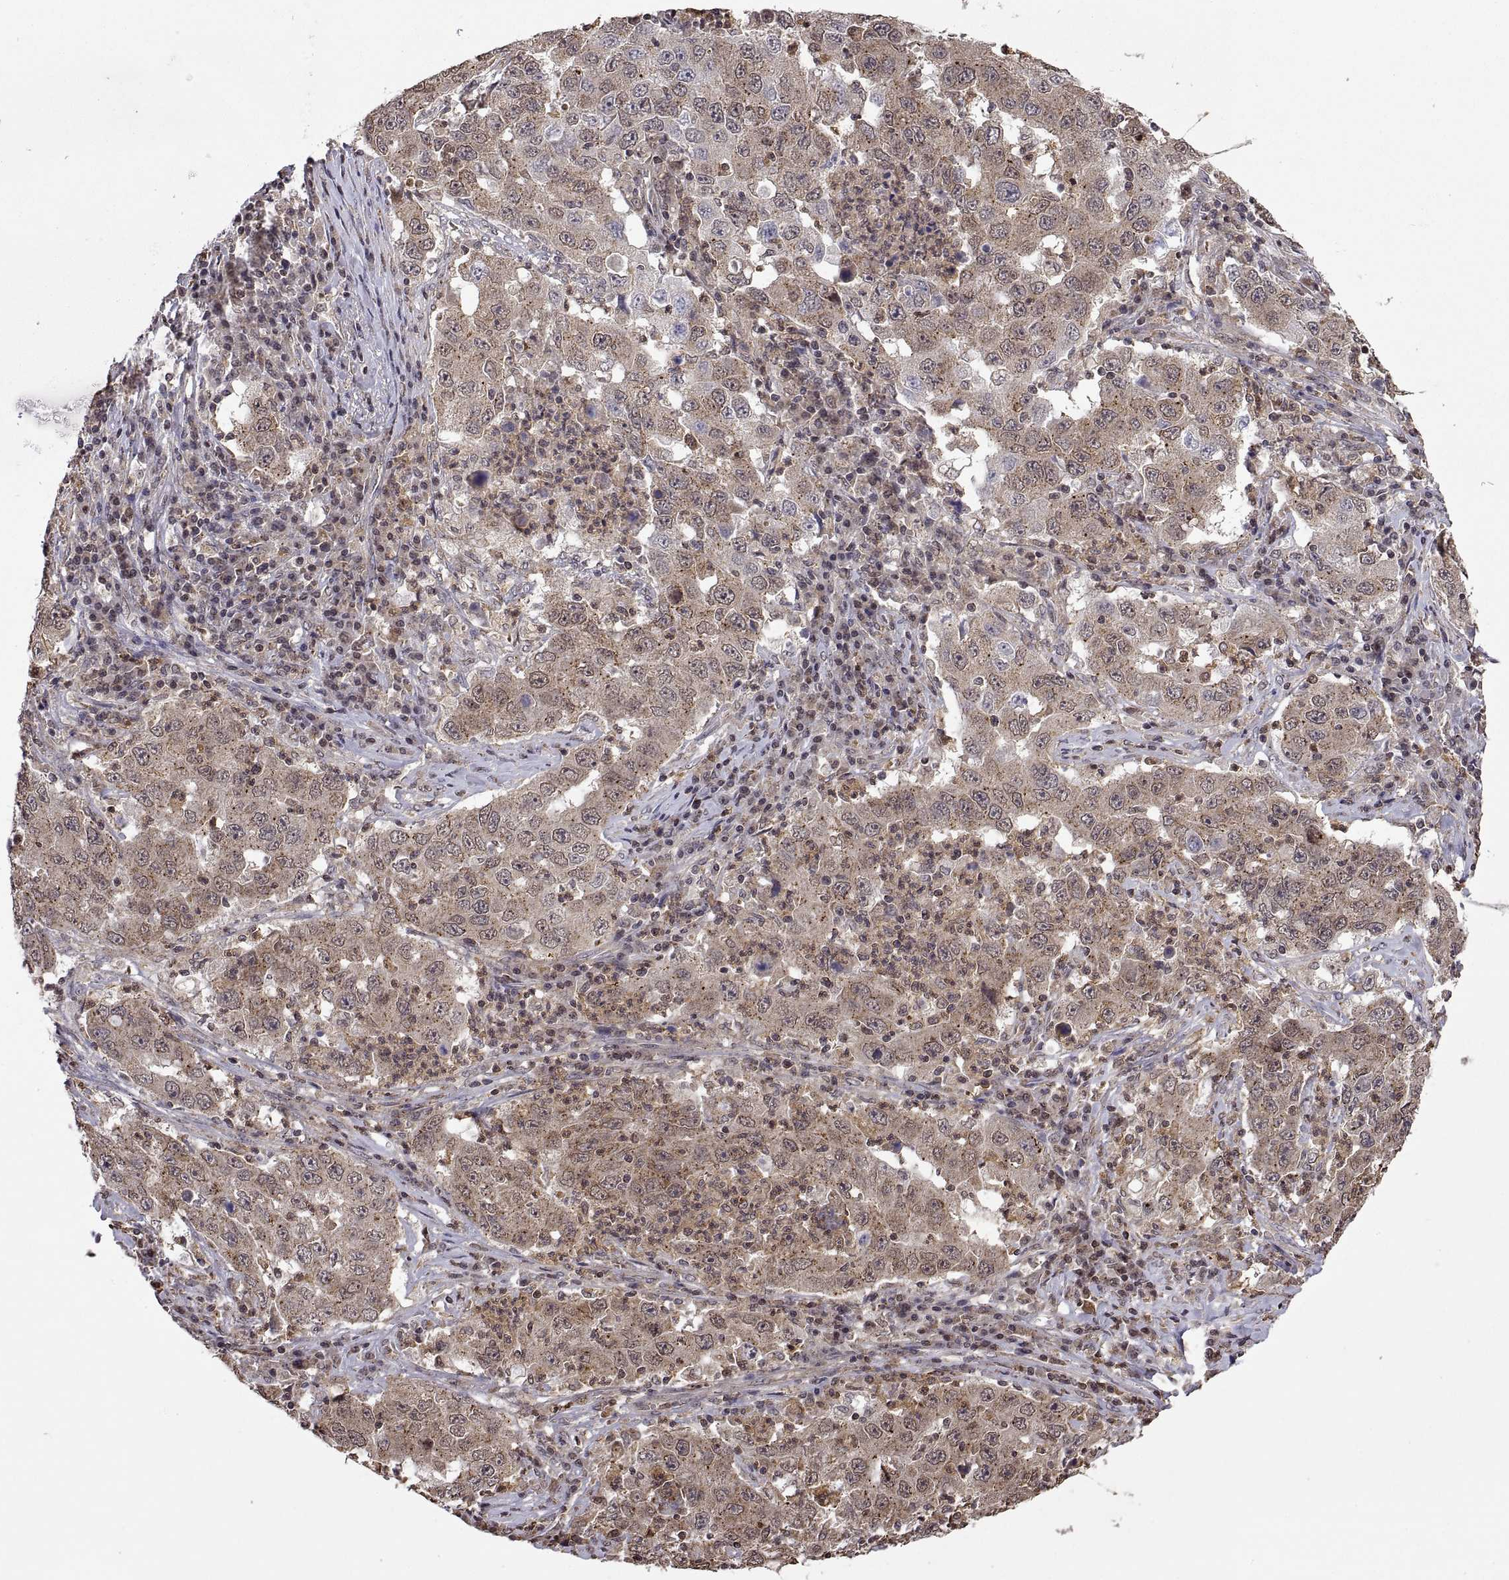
{"staining": {"intensity": "weak", "quantity": ">75%", "location": "cytoplasmic/membranous"}, "tissue": "lung cancer", "cell_type": "Tumor cells", "image_type": "cancer", "snomed": [{"axis": "morphology", "description": "Adenocarcinoma, NOS"}, {"axis": "topography", "description": "Lung"}], "caption": "An immunohistochemistry photomicrograph of neoplastic tissue is shown. Protein staining in brown shows weak cytoplasmic/membranous positivity in lung adenocarcinoma within tumor cells.", "gene": "ZNRF2", "patient": {"sex": "male", "age": 73}}